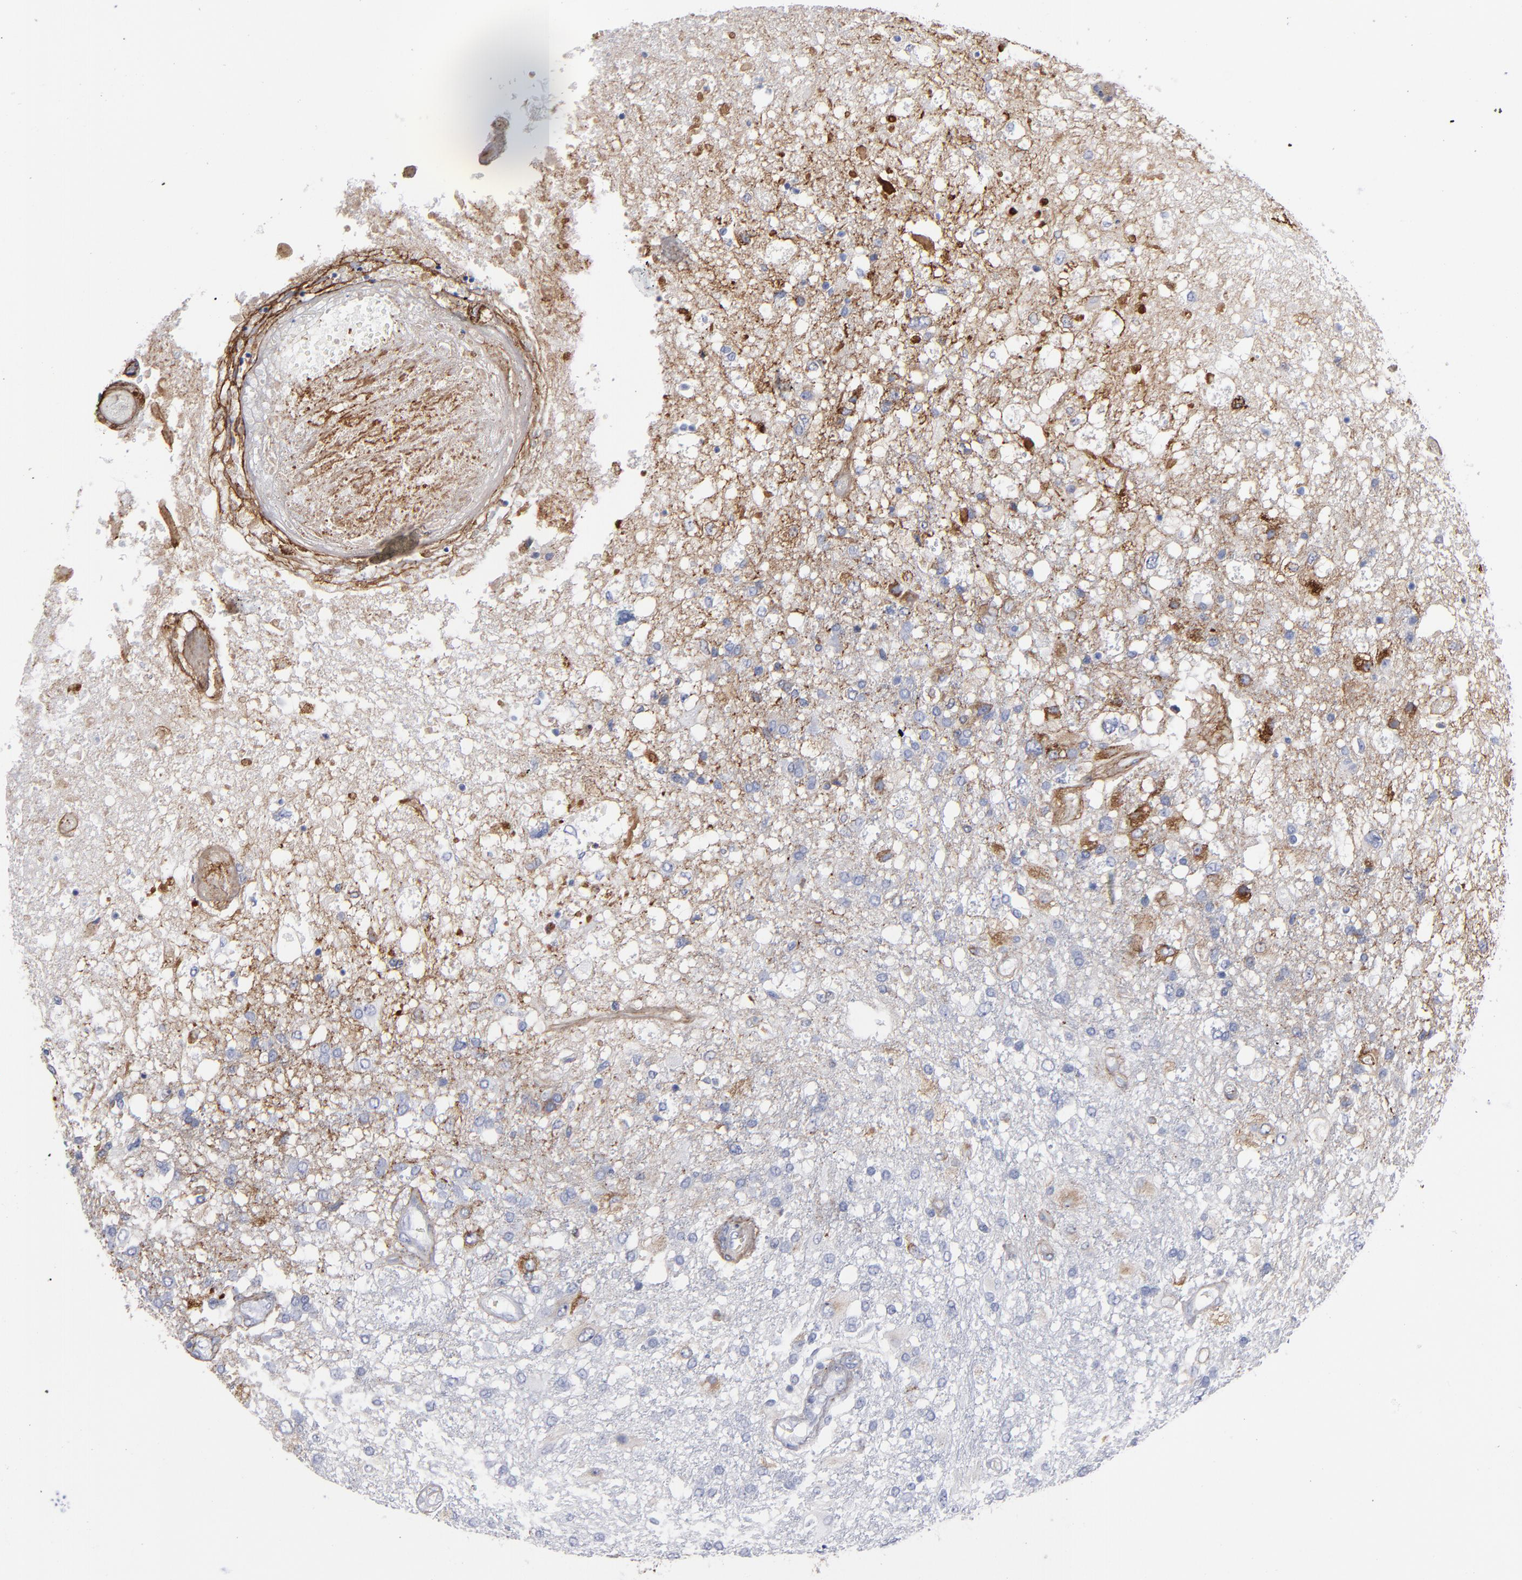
{"staining": {"intensity": "negative", "quantity": "none", "location": "none"}, "tissue": "glioma", "cell_type": "Tumor cells", "image_type": "cancer", "snomed": [{"axis": "morphology", "description": "Glioma, malignant, High grade"}, {"axis": "topography", "description": "Cerebral cortex"}], "caption": "Tumor cells are negative for protein expression in human glioma.", "gene": "EMILIN1", "patient": {"sex": "male", "age": 79}}